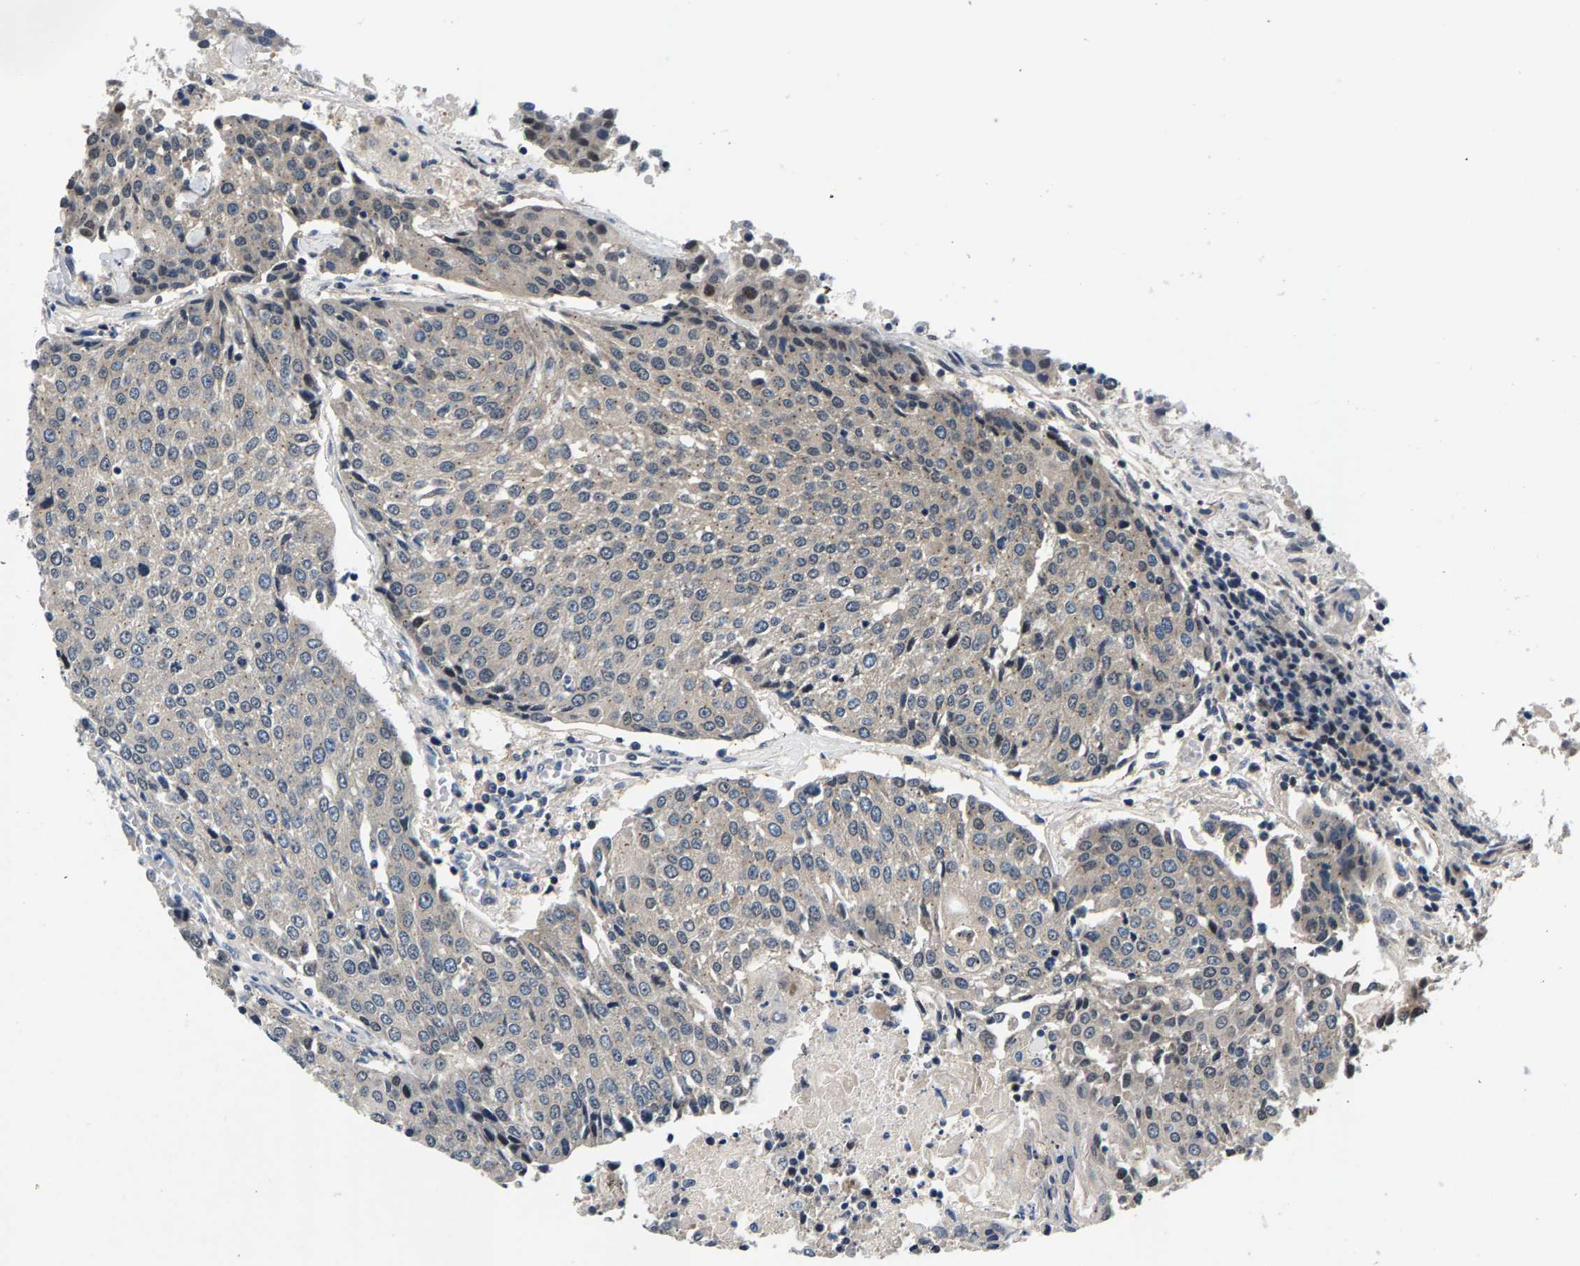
{"staining": {"intensity": "weak", "quantity": "<25%", "location": "cytoplasmic/membranous"}, "tissue": "urothelial cancer", "cell_type": "Tumor cells", "image_type": "cancer", "snomed": [{"axis": "morphology", "description": "Urothelial carcinoma, High grade"}, {"axis": "topography", "description": "Urinary bladder"}], "caption": "There is no significant staining in tumor cells of urothelial cancer.", "gene": "RBM33", "patient": {"sex": "female", "age": 85}}